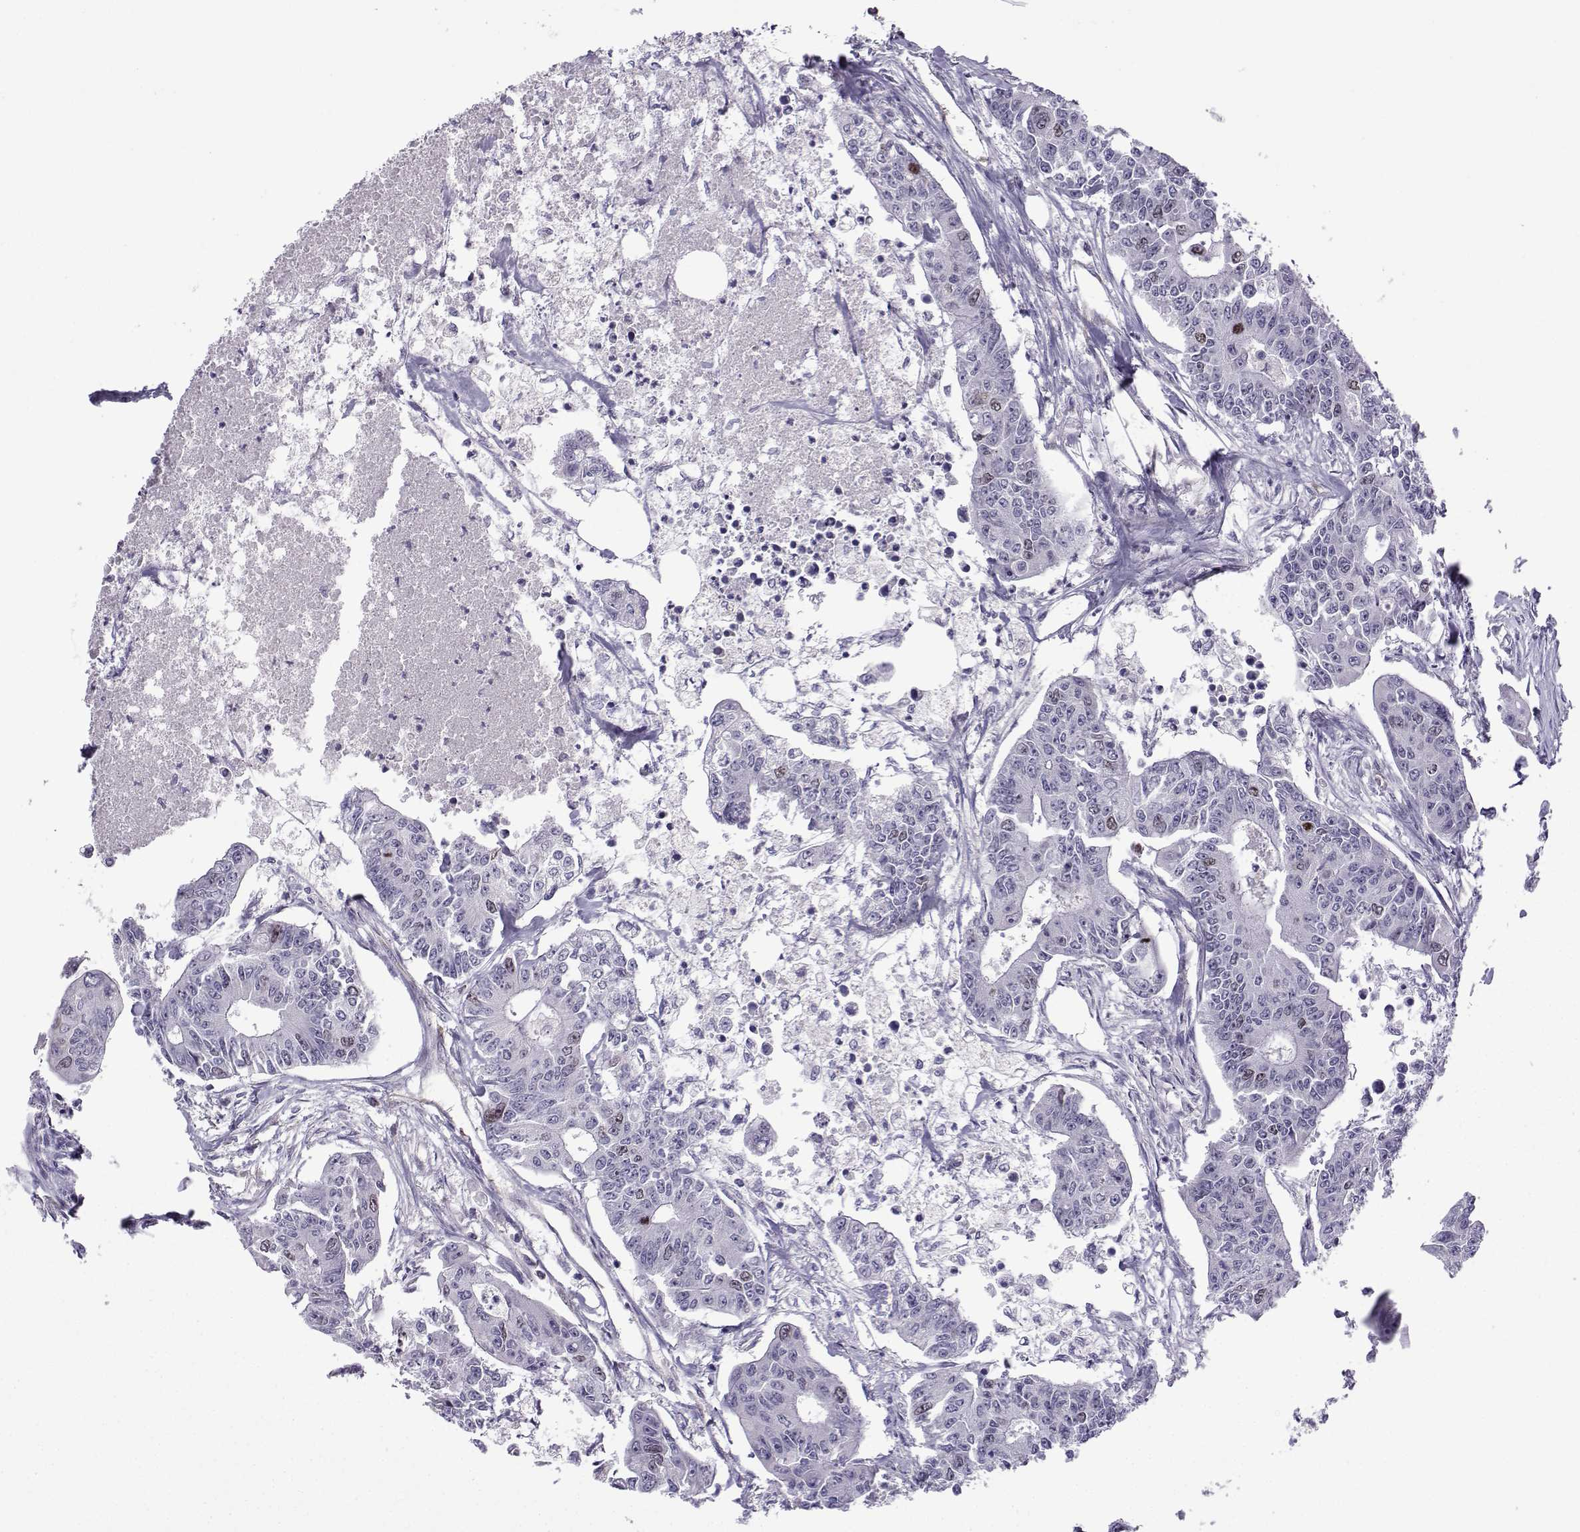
{"staining": {"intensity": "strong", "quantity": "<25%", "location": "nuclear"}, "tissue": "colorectal cancer", "cell_type": "Tumor cells", "image_type": "cancer", "snomed": [{"axis": "morphology", "description": "Adenocarcinoma, NOS"}, {"axis": "topography", "description": "Colon"}], "caption": "Immunohistochemical staining of colorectal cancer (adenocarcinoma) shows medium levels of strong nuclear expression in approximately <25% of tumor cells.", "gene": "INCENP", "patient": {"sex": "male", "age": 70}}